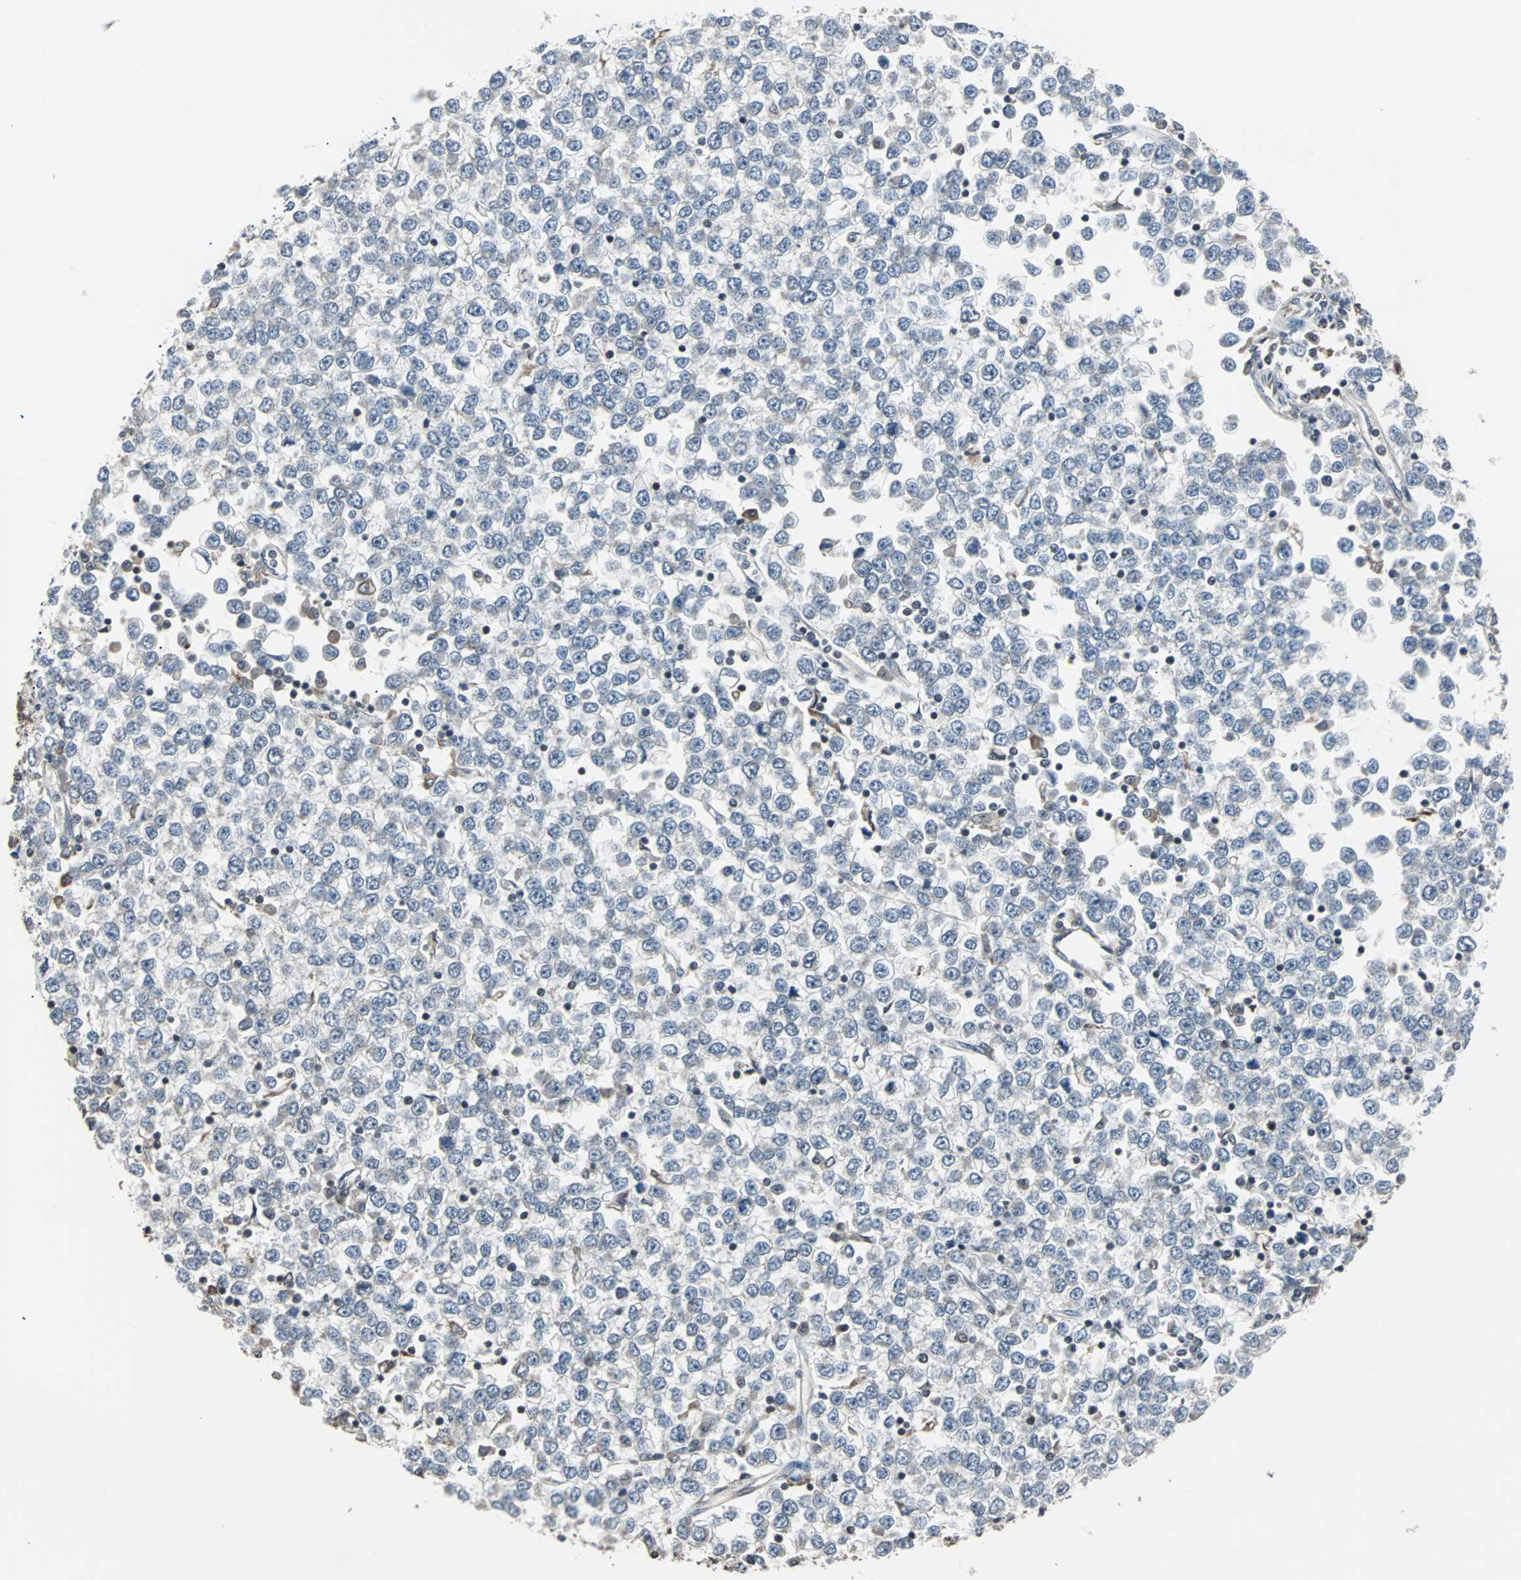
{"staining": {"intensity": "negative", "quantity": "none", "location": "none"}, "tissue": "testis cancer", "cell_type": "Tumor cells", "image_type": "cancer", "snomed": [{"axis": "morphology", "description": "Seminoma, NOS"}, {"axis": "topography", "description": "Testis"}], "caption": "Immunohistochemistry (IHC) micrograph of human testis seminoma stained for a protein (brown), which demonstrates no expression in tumor cells.", "gene": "TERF2IP", "patient": {"sex": "male", "age": 65}}